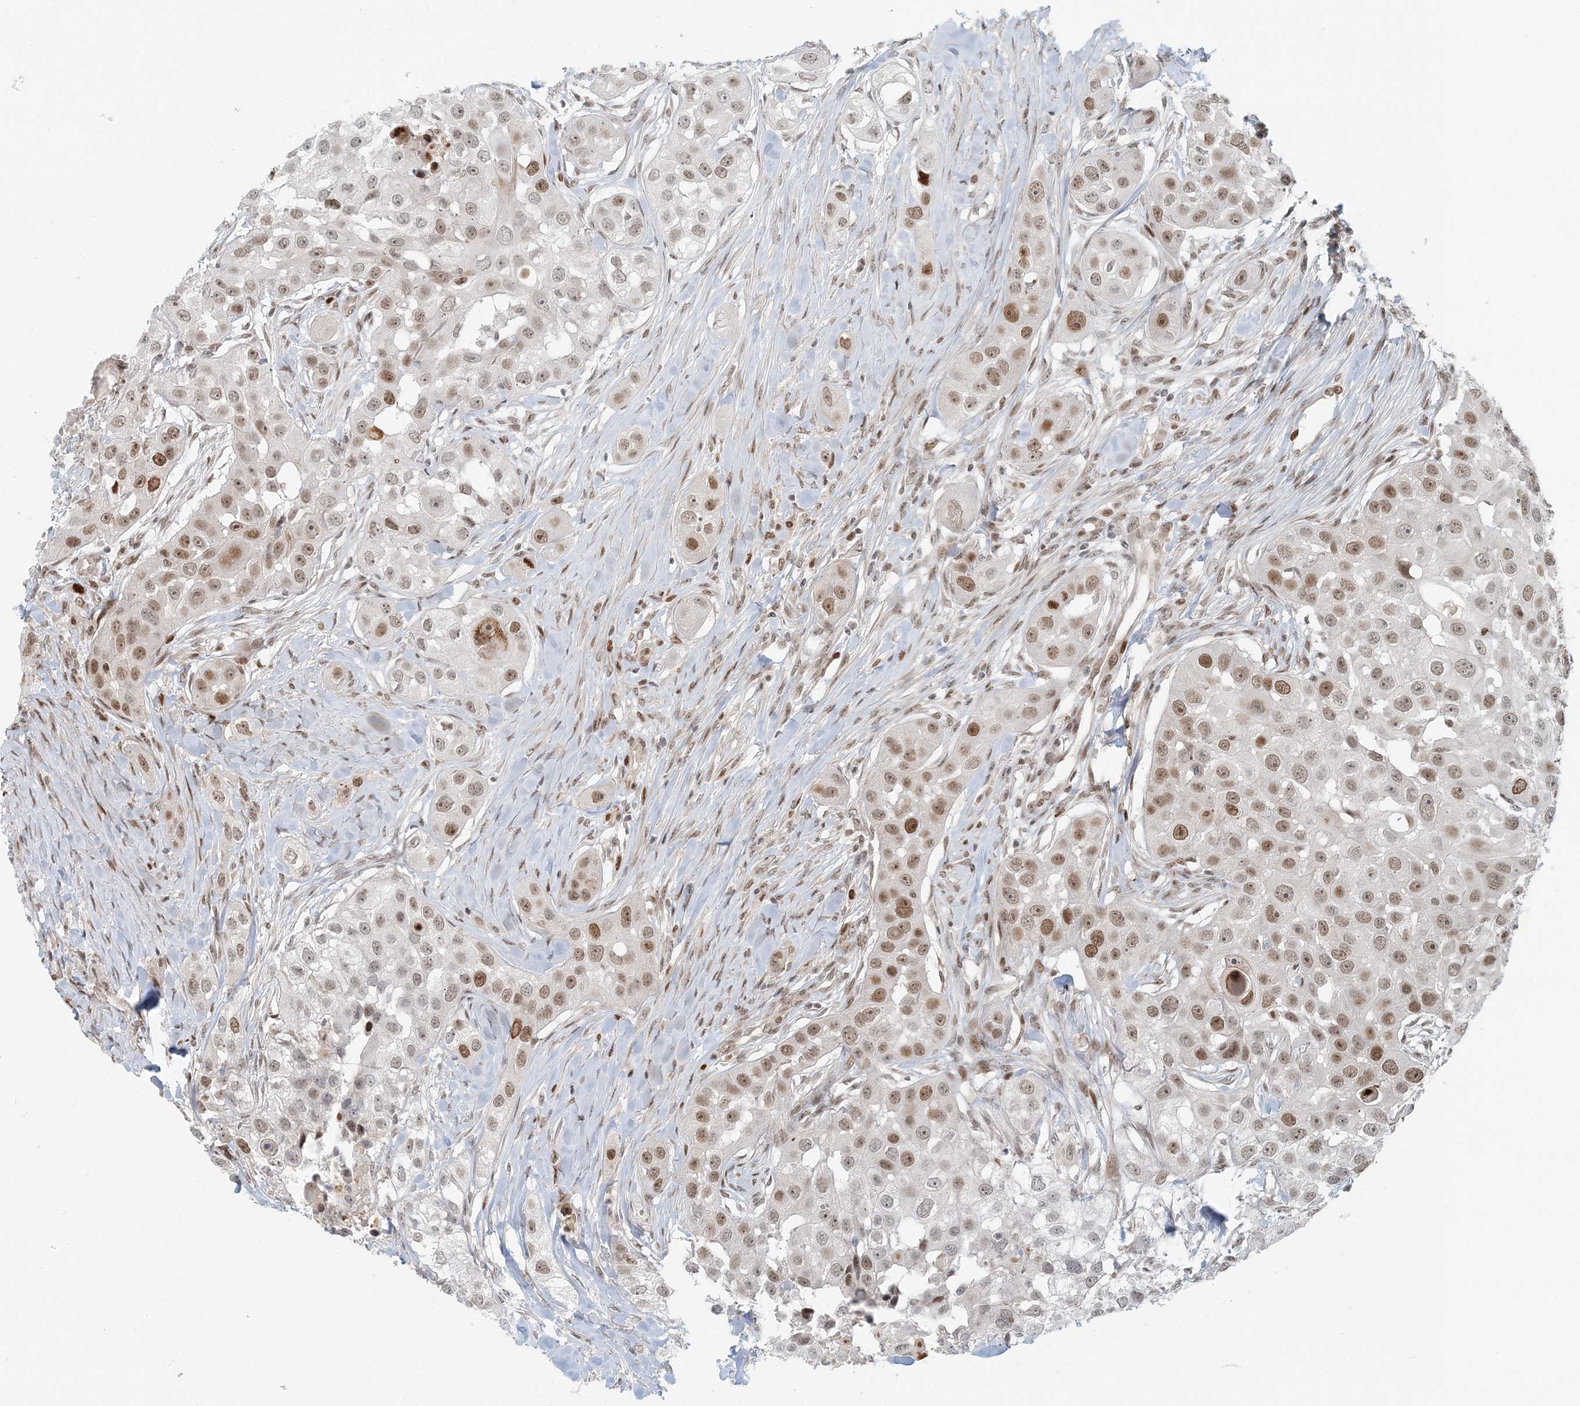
{"staining": {"intensity": "moderate", "quantity": ">75%", "location": "nuclear"}, "tissue": "head and neck cancer", "cell_type": "Tumor cells", "image_type": "cancer", "snomed": [{"axis": "morphology", "description": "Normal tissue, NOS"}, {"axis": "morphology", "description": "Squamous cell carcinoma, NOS"}, {"axis": "topography", "description": "Skeletal muscle"}, {"axis": "topography", "description": "Head-Neck"}], "caption": "Brown immunohistochemical staining in human head and neck squamous cell carcinoma displays moderate nuclear staining in approximately >75% of tumor cells.", "gene": "BAZ1B", "patient": {"sex": "male", "age": 51}}